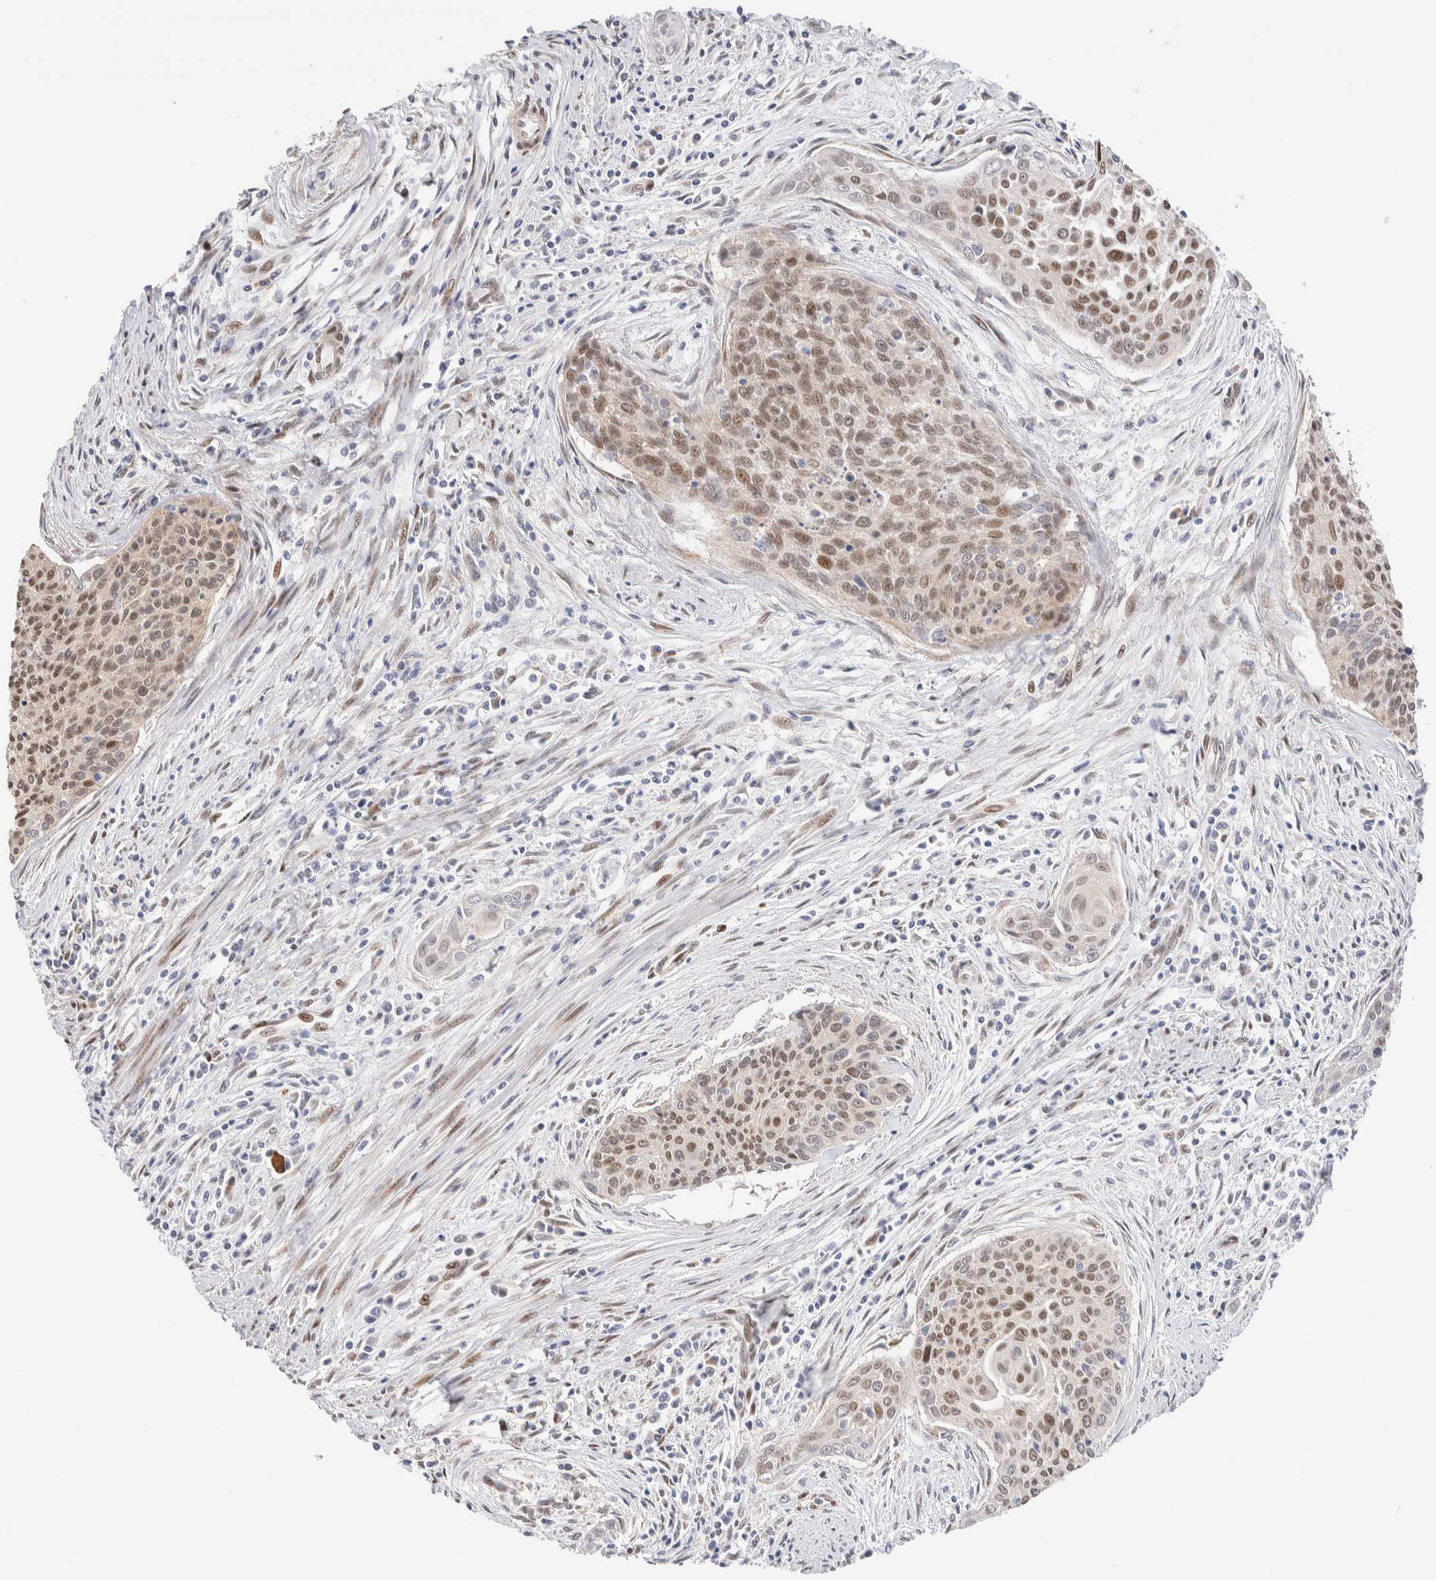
{"staining": {"intensity": "moderate", "quantity": ">75%", "location": "nuclear"}, "tissue": "cervical cancer", "cell_type": "Tumor cells", "image_type": "cancer", "snomed": [{"axis": "morphology", "description": "Squamous cell carcinoma, NOS"}, {"axis": "topography", "description": "Cervix"}], "caption": "Tumor cells demonstrate moderate nuclear positivity in approximately >75% of cells in squamous cell carcinoma (cervical).", "gene": "NSMAF", "patient": {"sex": "female", "age": 55}}